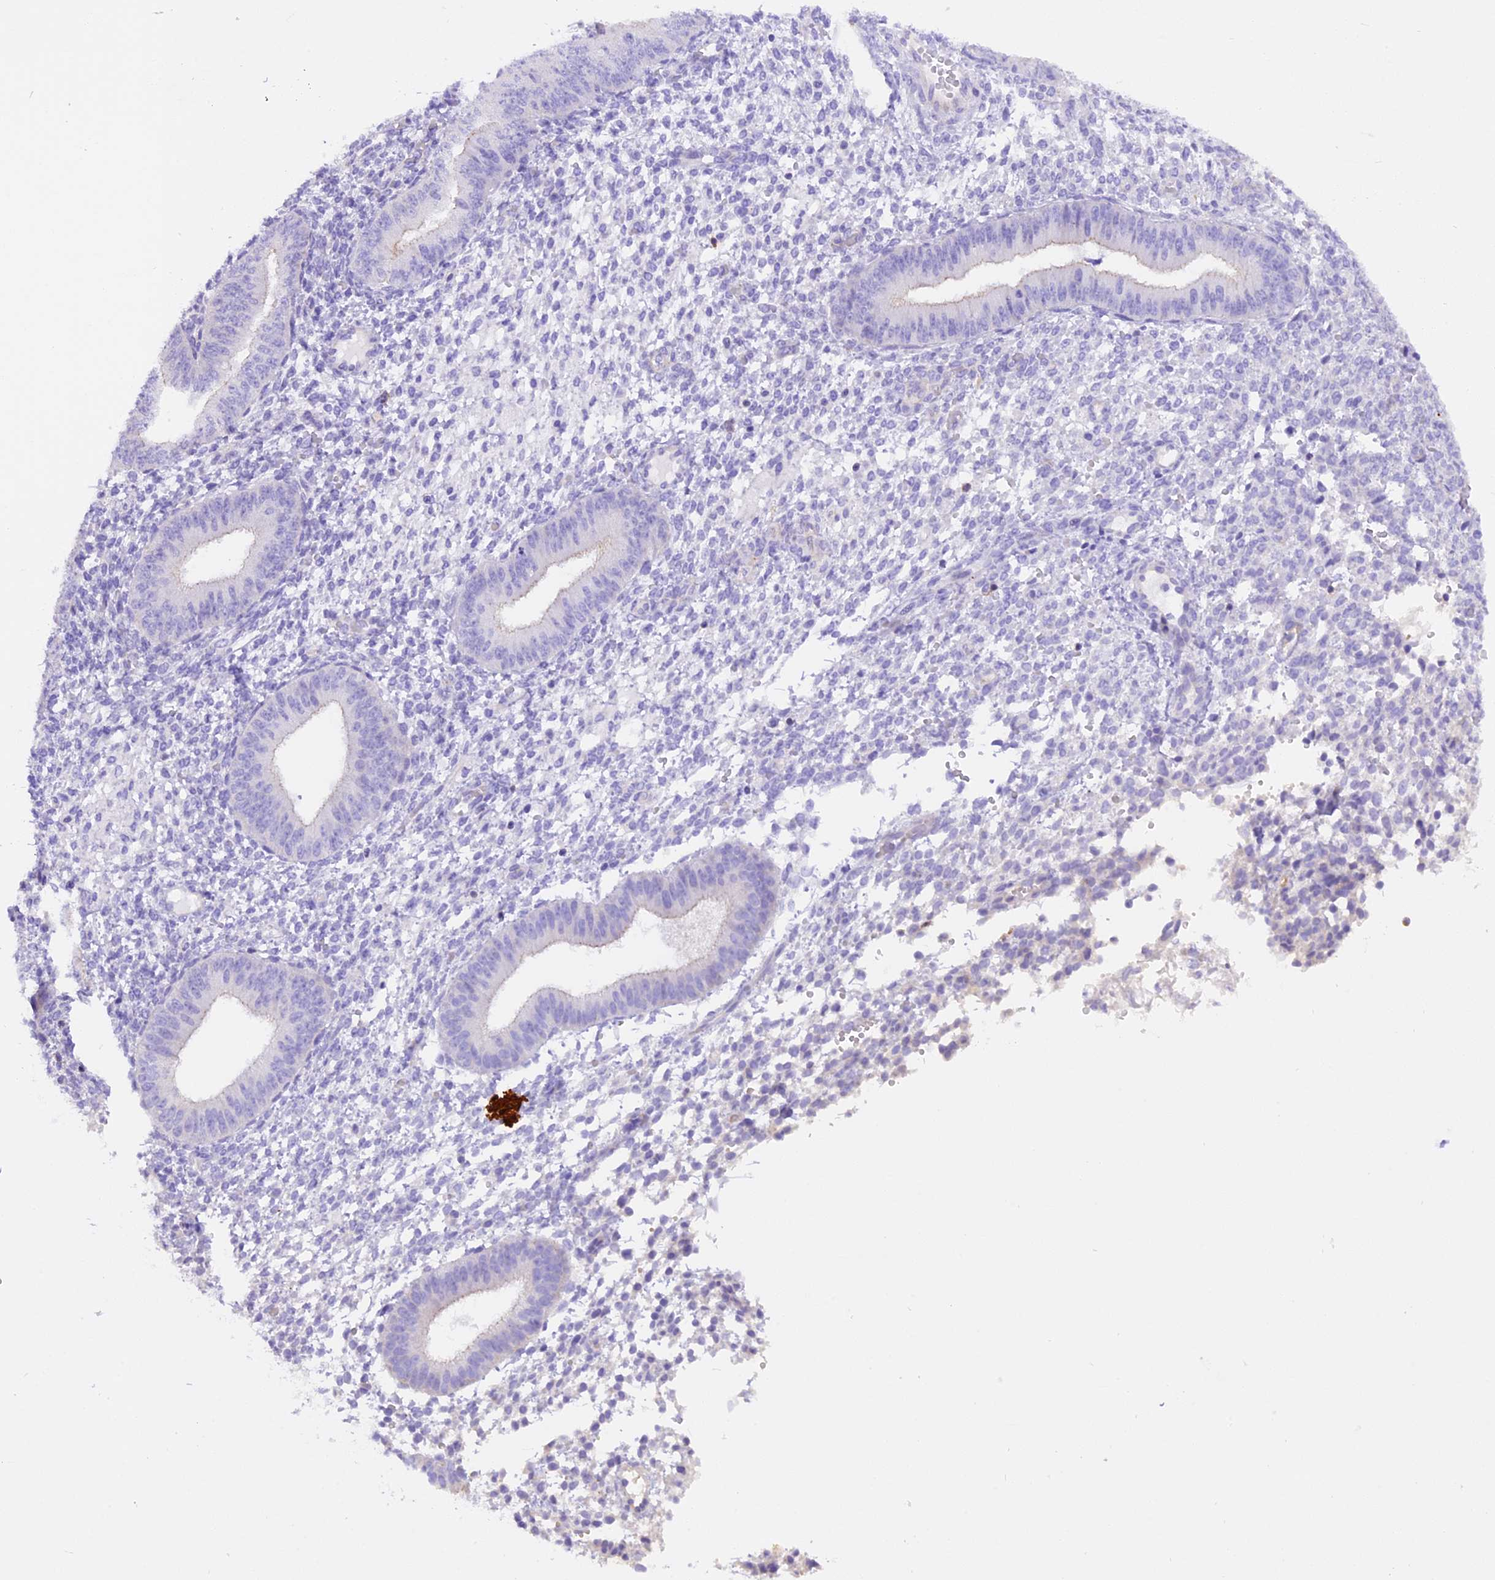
{"staining": {"intensity": "negative", "quantity": "none", "location": "none"}, "tissue": "endometrium", "cell_type": "Cells in endometrial stroma", "image_type": "normal", "snomed": [{"axis": "morphology", "description": "Normal tissue, NOS"}, {"axis": "topography", "description": "Endometrium"}], "caption": "Protein analysis of normal endometrium exhibits no significant staining in cells in endometrial stroma.", "gene": "FAM193A", "patient": {"sex": "female", "age": 49}}